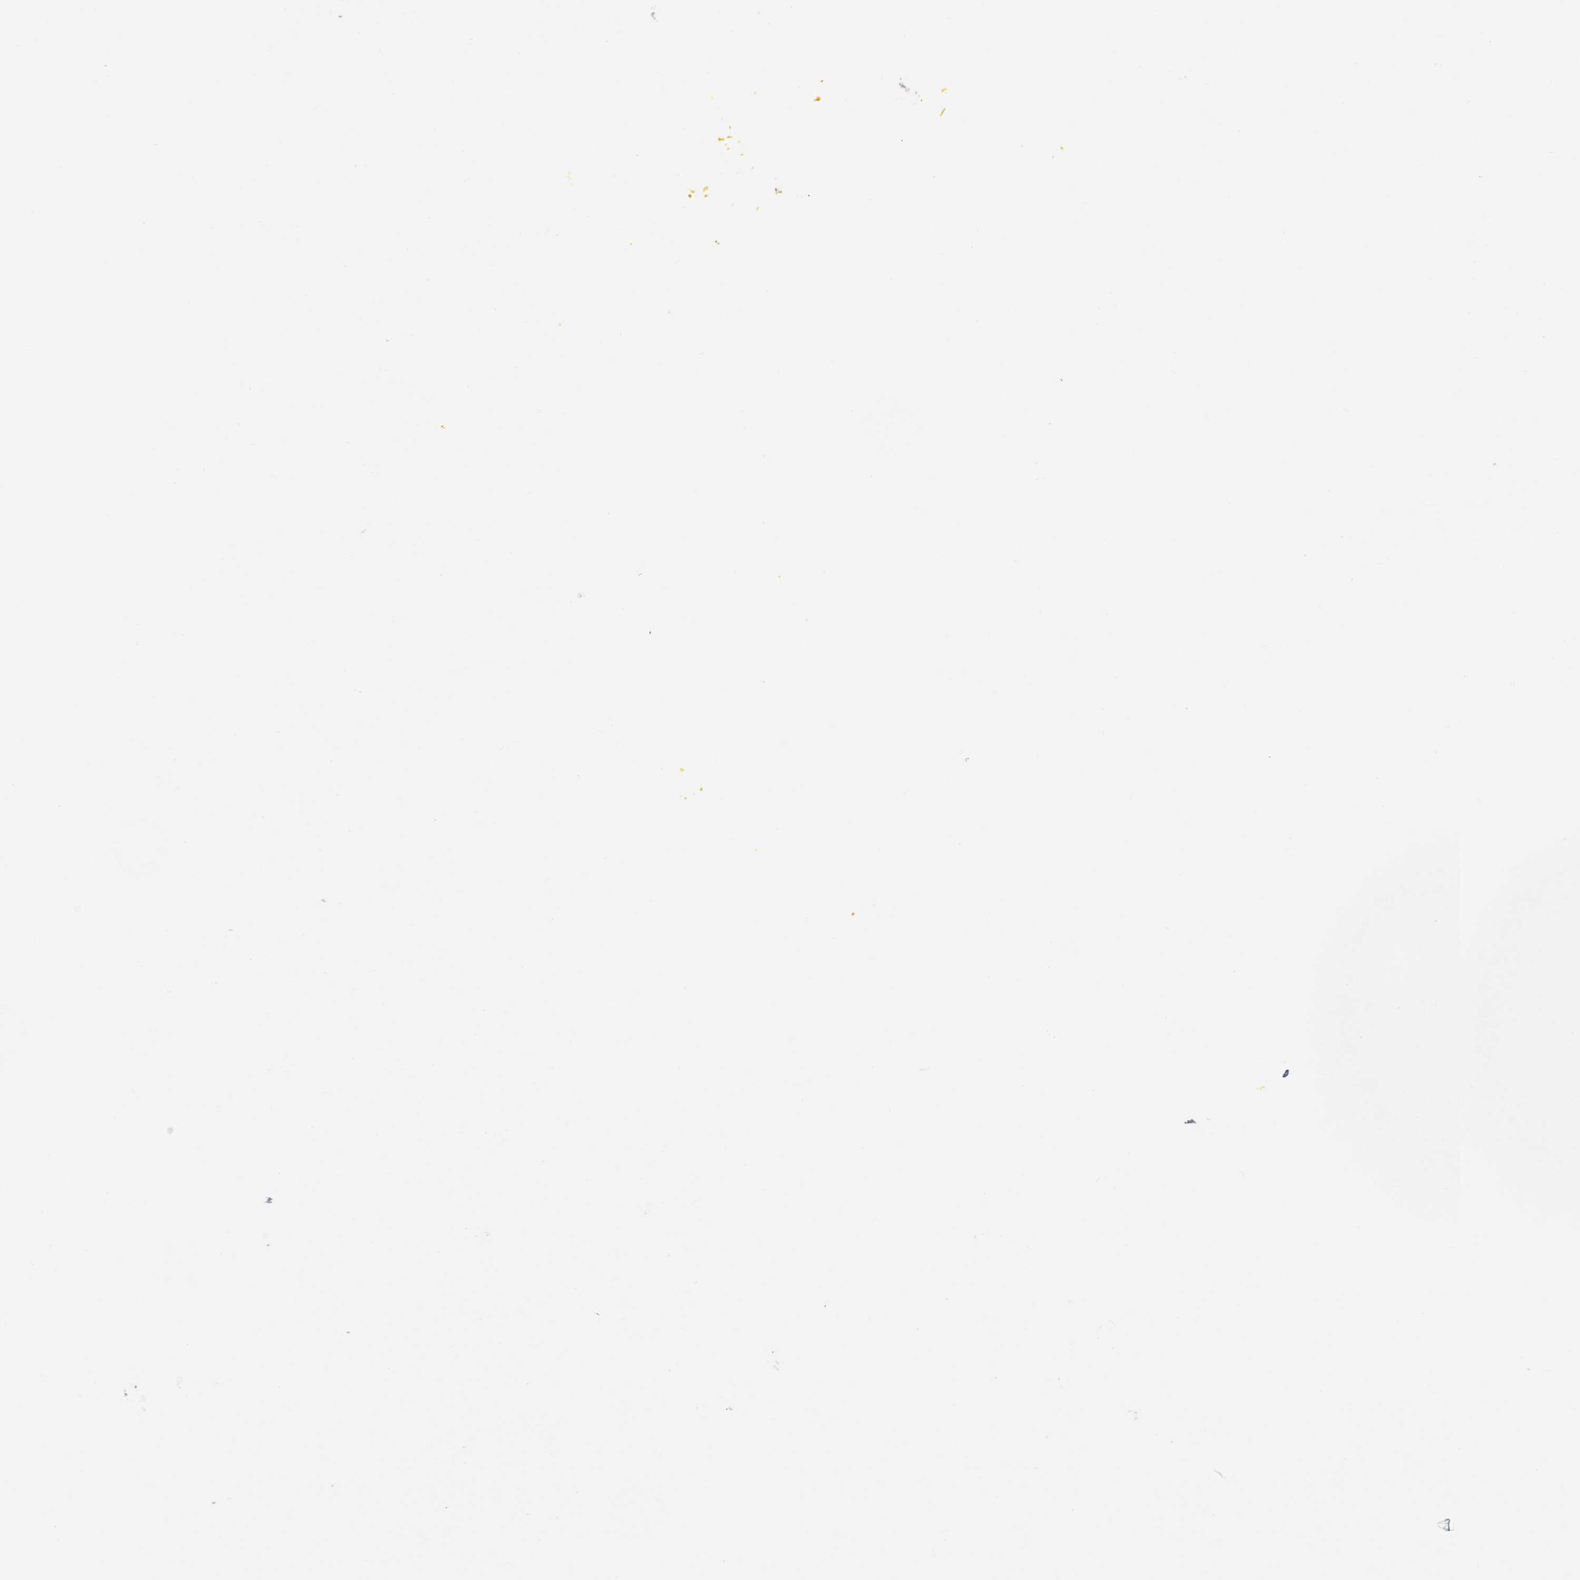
{"staining": {"intensity": "negative", "quantity": "none", "location": "none"}, "tissue": "prostate cancer", "cell_type": "Tumor cells", "image_type": "cancer", "snomed": [{"axis": "morphology", "description": "Adenocarcinoma, NOS"}, {"axis": "morphology", "description": "Adenocarcinoma, High grade"}, {"axis": "topography", "description": "Prostate"}], "caption": "Immunohistochemistry (IHC) image of adenocarcinoma (high-grade) (prostate) stained for a protein (brown), which exhibits no positivity in tumor cells. Nuclei are stained in blue.", "gene": "IL10", "patient": {"sex": "male", "age": 62}}